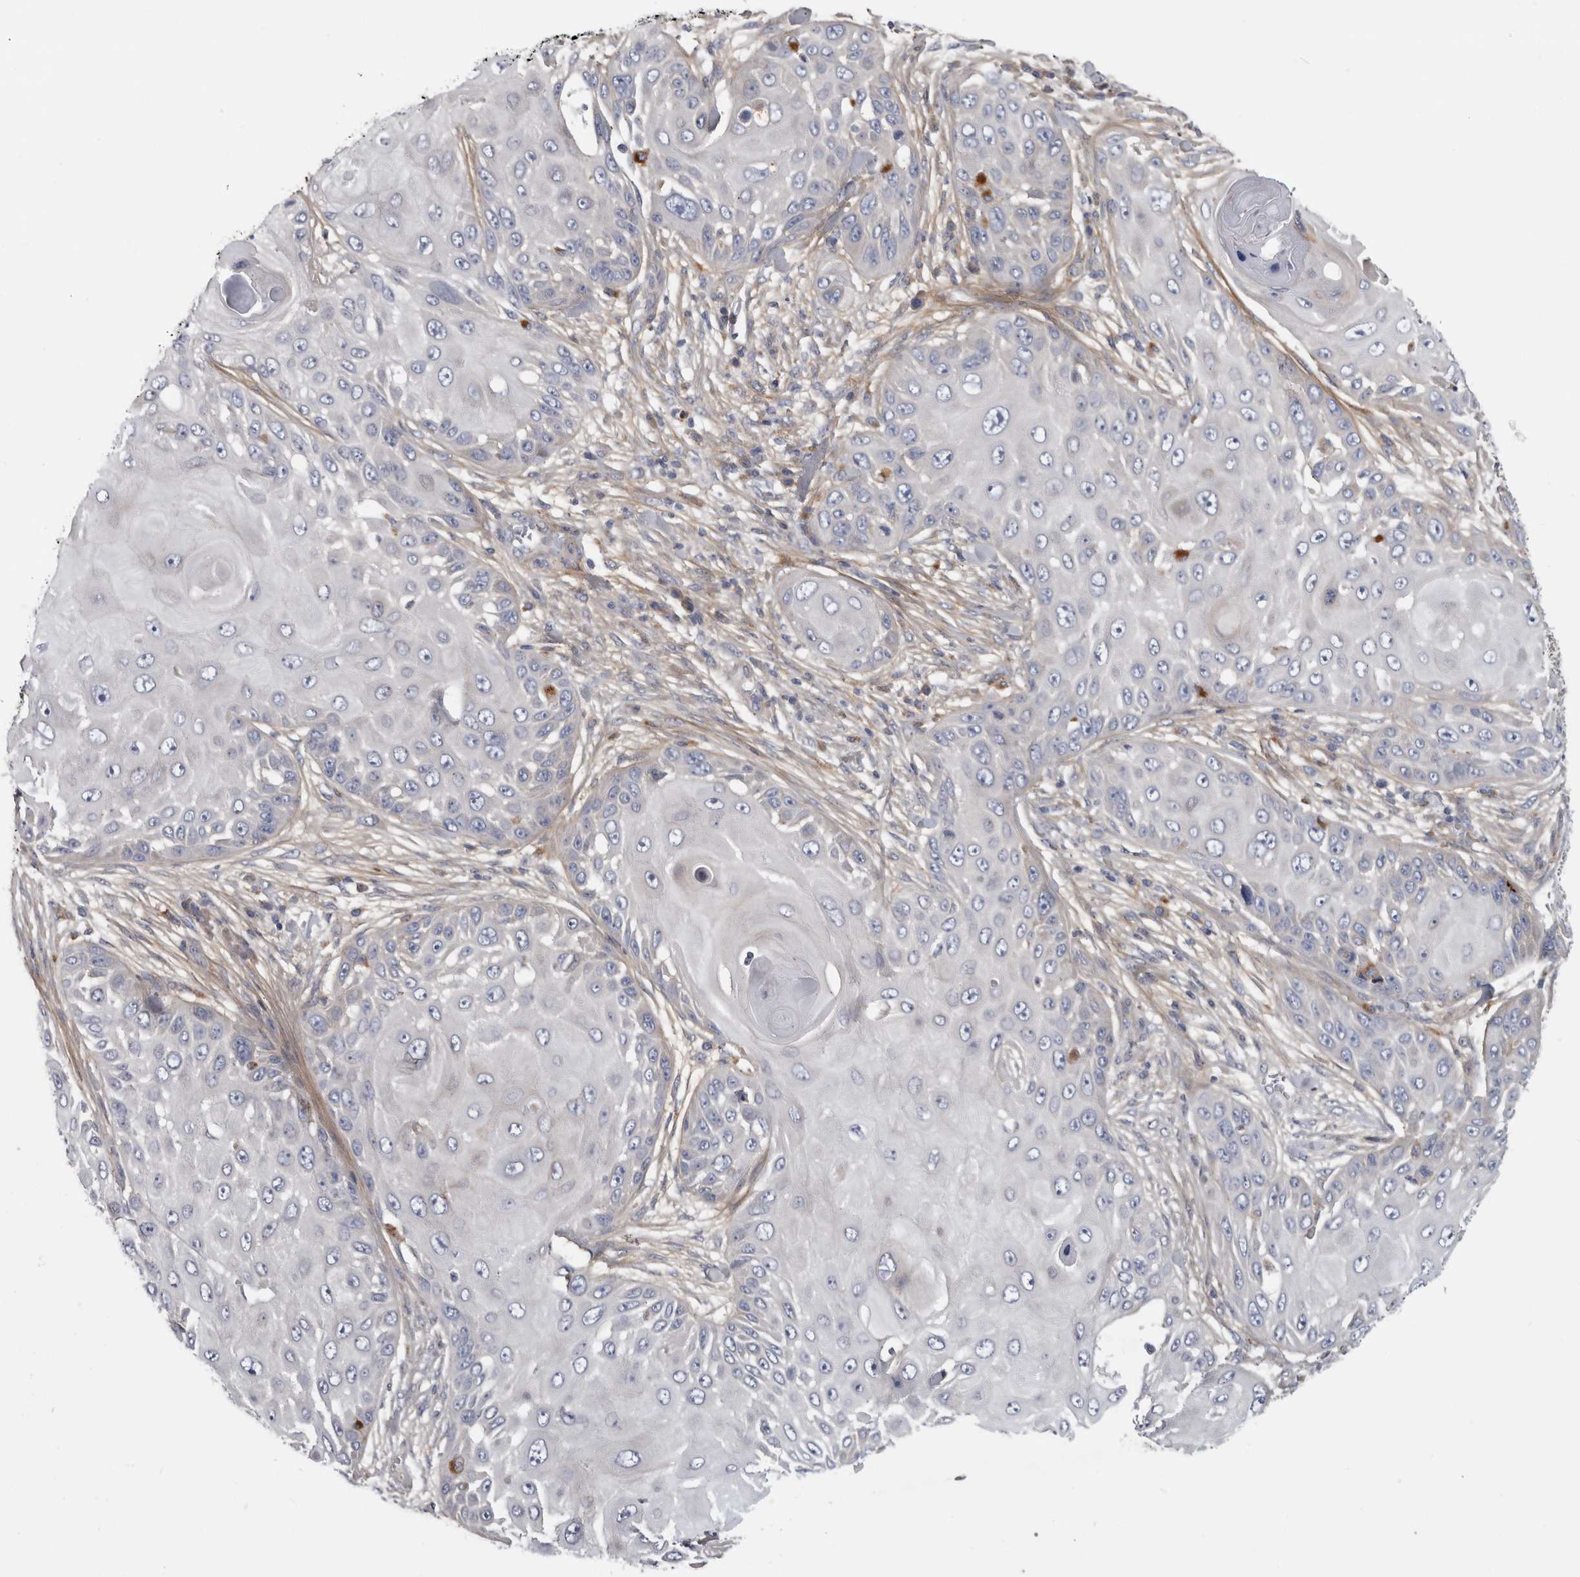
{"staining": {"intensity": "negative", "quantity": "none", "location": "none"}, "tissue": "skin cancer", "cell_type": "Tumor cells", "image_type": "cancer", "snomed": [{"axis": "morphology", "description": "Squamous cell carcinoma, NOS"}, {"axis": "topography", "description": "Skin"}], "caption": "IHC micrograph of human skin cancer stained for a protein (brown), which exhibits no staining in tumor cells.", "gene": "ATXN2", "patient": {"sex": "female", "age": 44}}